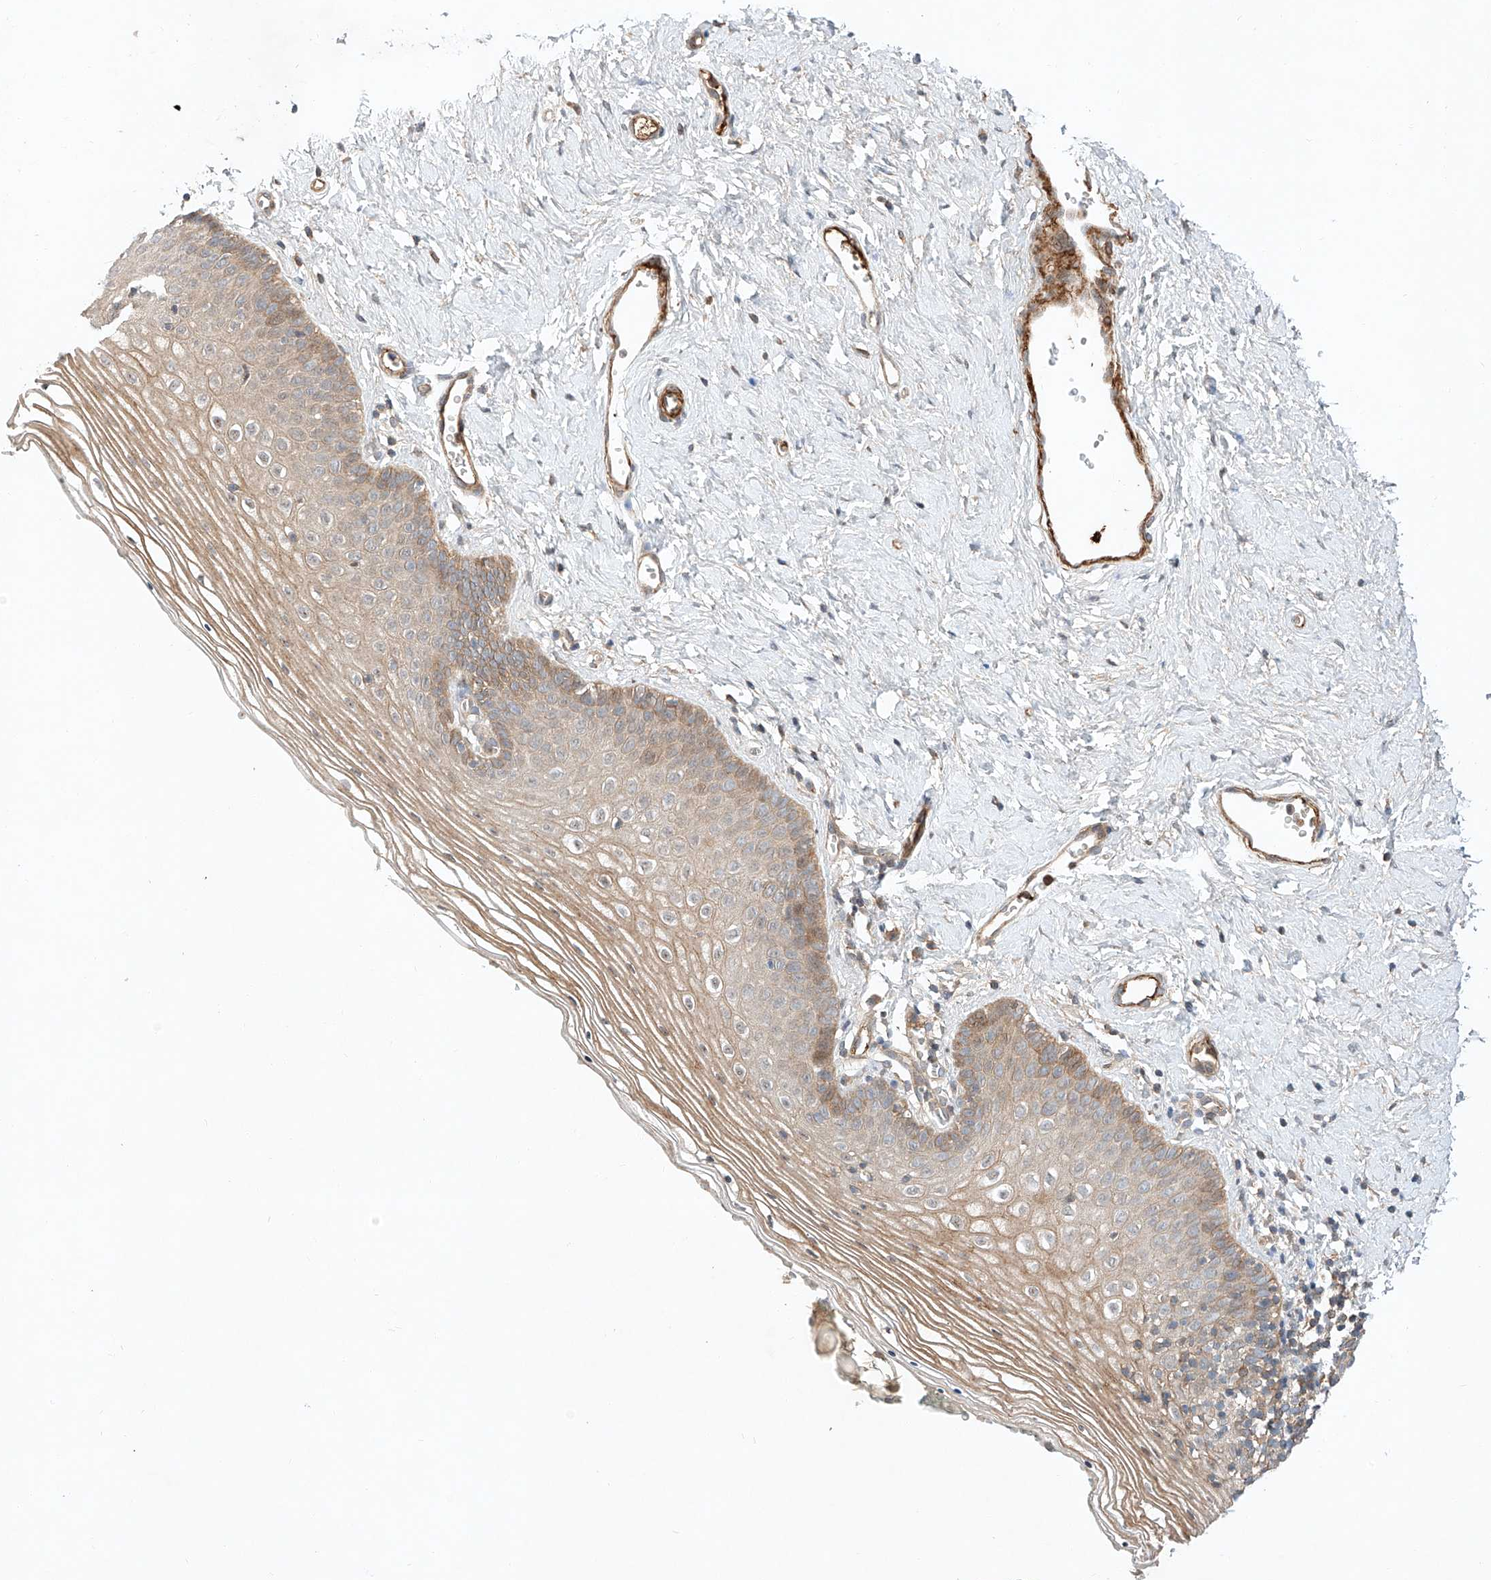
{"staining": {"intensity": "moderate", "quantity": "<25%", "location": "cytoplasmic/membranous"}, "tissue": "vagina", "cell_type": "Squamous epithelial cells", "image_type": "normal", "snomed": [{"axis": "morphology", "description": "Normal tissue, NOS"}, {"axis": "topography", "description": "Vagina"}], "caption": "Human vagina stained with a brown dye reveals moderate cytoplasmic/membranous positive expression in about <25% of squamous epithelial cells.", "gene": "ARHGAP33", "patient": {"sex": "female", "age": 32}}